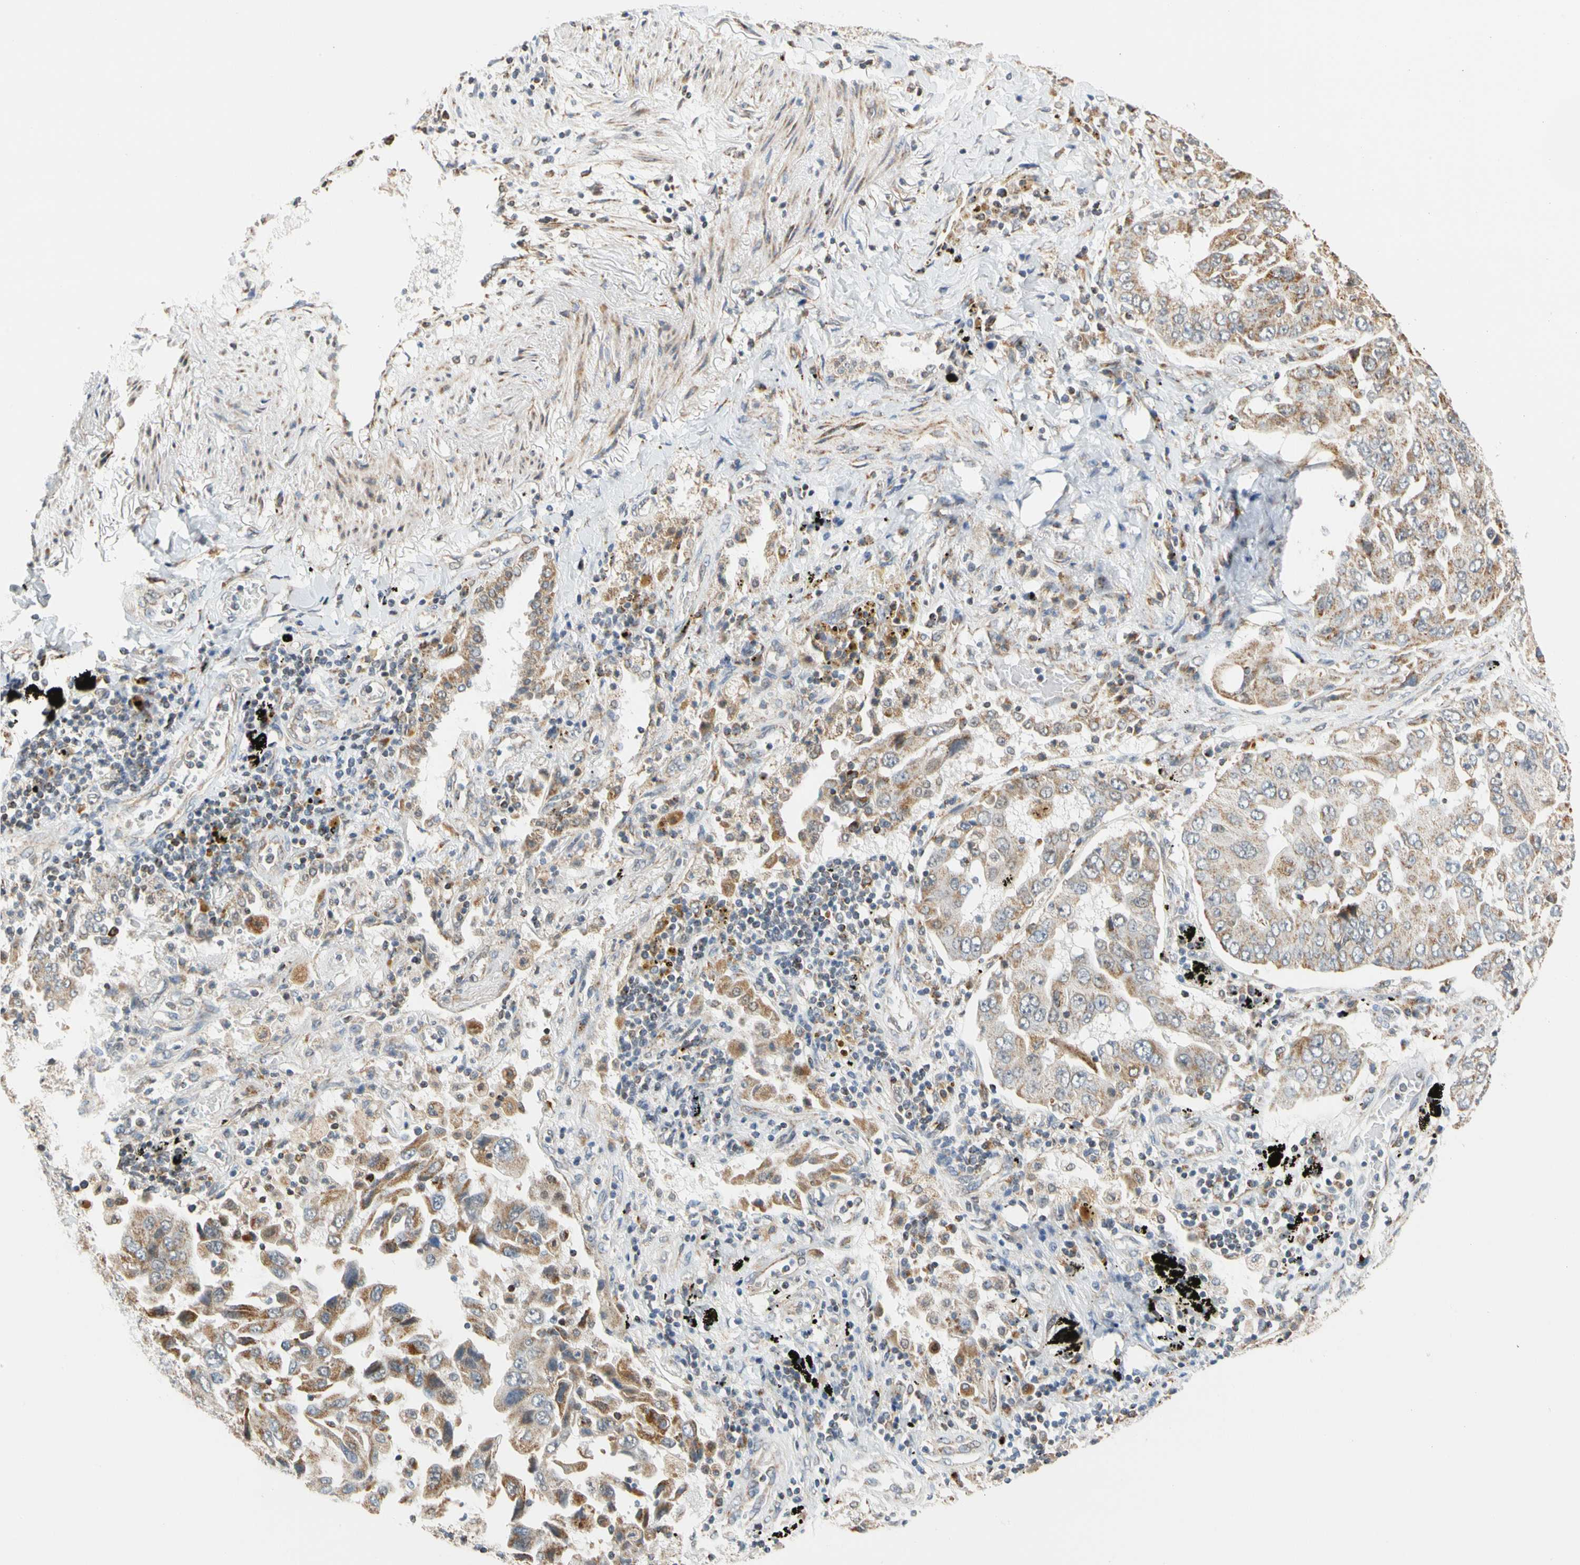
{"staining": {"intensity": "moderate", "quantity": "25%-75%", "location": "cytoplasmic/membranous"}, "tissue": "lung cancer", "cell_type": "Tumor cells", "image_type": "cancer", "snomed": [{"axis": "morphology", "description": "Adenocarcinoma, NOS"}, {"axis": "topography", "description": "Lung"}], "caption": "Protein staining exhibits moderate cytoplasmic/membranous staining in approximately 25%-75% of tumor cells in lung cancer.", "gene": "SFXN3", "patient": {"sex": "female", "age": 65}}